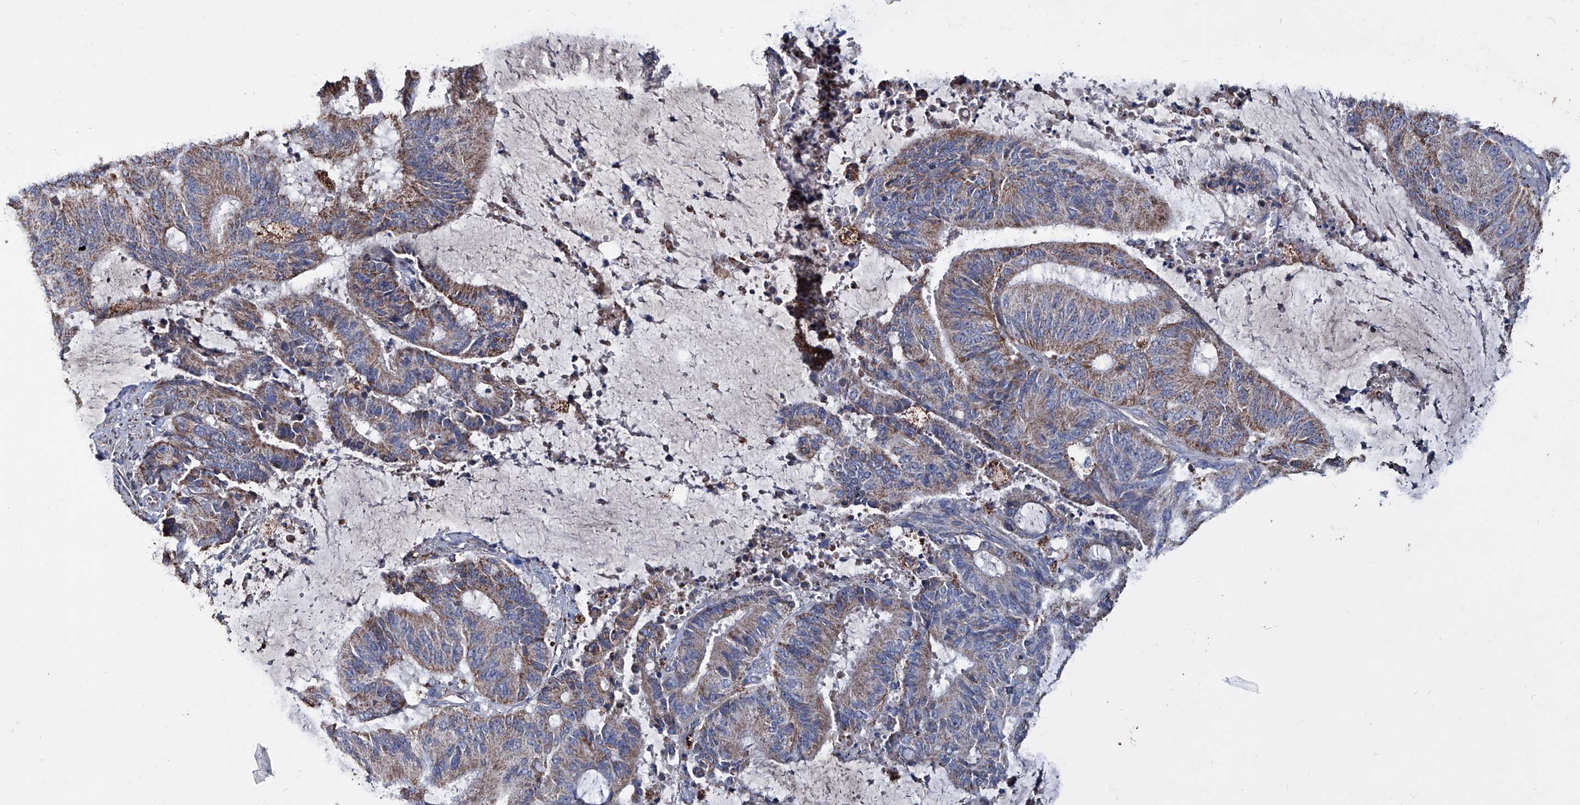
{"staining": {"intensity": "moderate", "quantity": ">75%", "location": "cytoplasmic/membranous"}, "tissue": "liver cancer", "cell_type": "Tumor cells", "image_type": "cancer", "snomed": [{"axis": "morphology", "description": "Normal tissue, NOS"}, {"axis": "morphology", "description": "Cholangiocarcinoma"}, {"axis": "topography", "description": "Liver"}, {"axis": "topography", "description": "Peripheral nerve tissue"}], "caption": "Protein analysis of cholangiocarcinoma (liver) tissue reveals moderate cytoplasmic/membranous positivity in about >75% of tumor cells.", "gene": "NHS", "patient": {"sex": "female", "age": 73}}